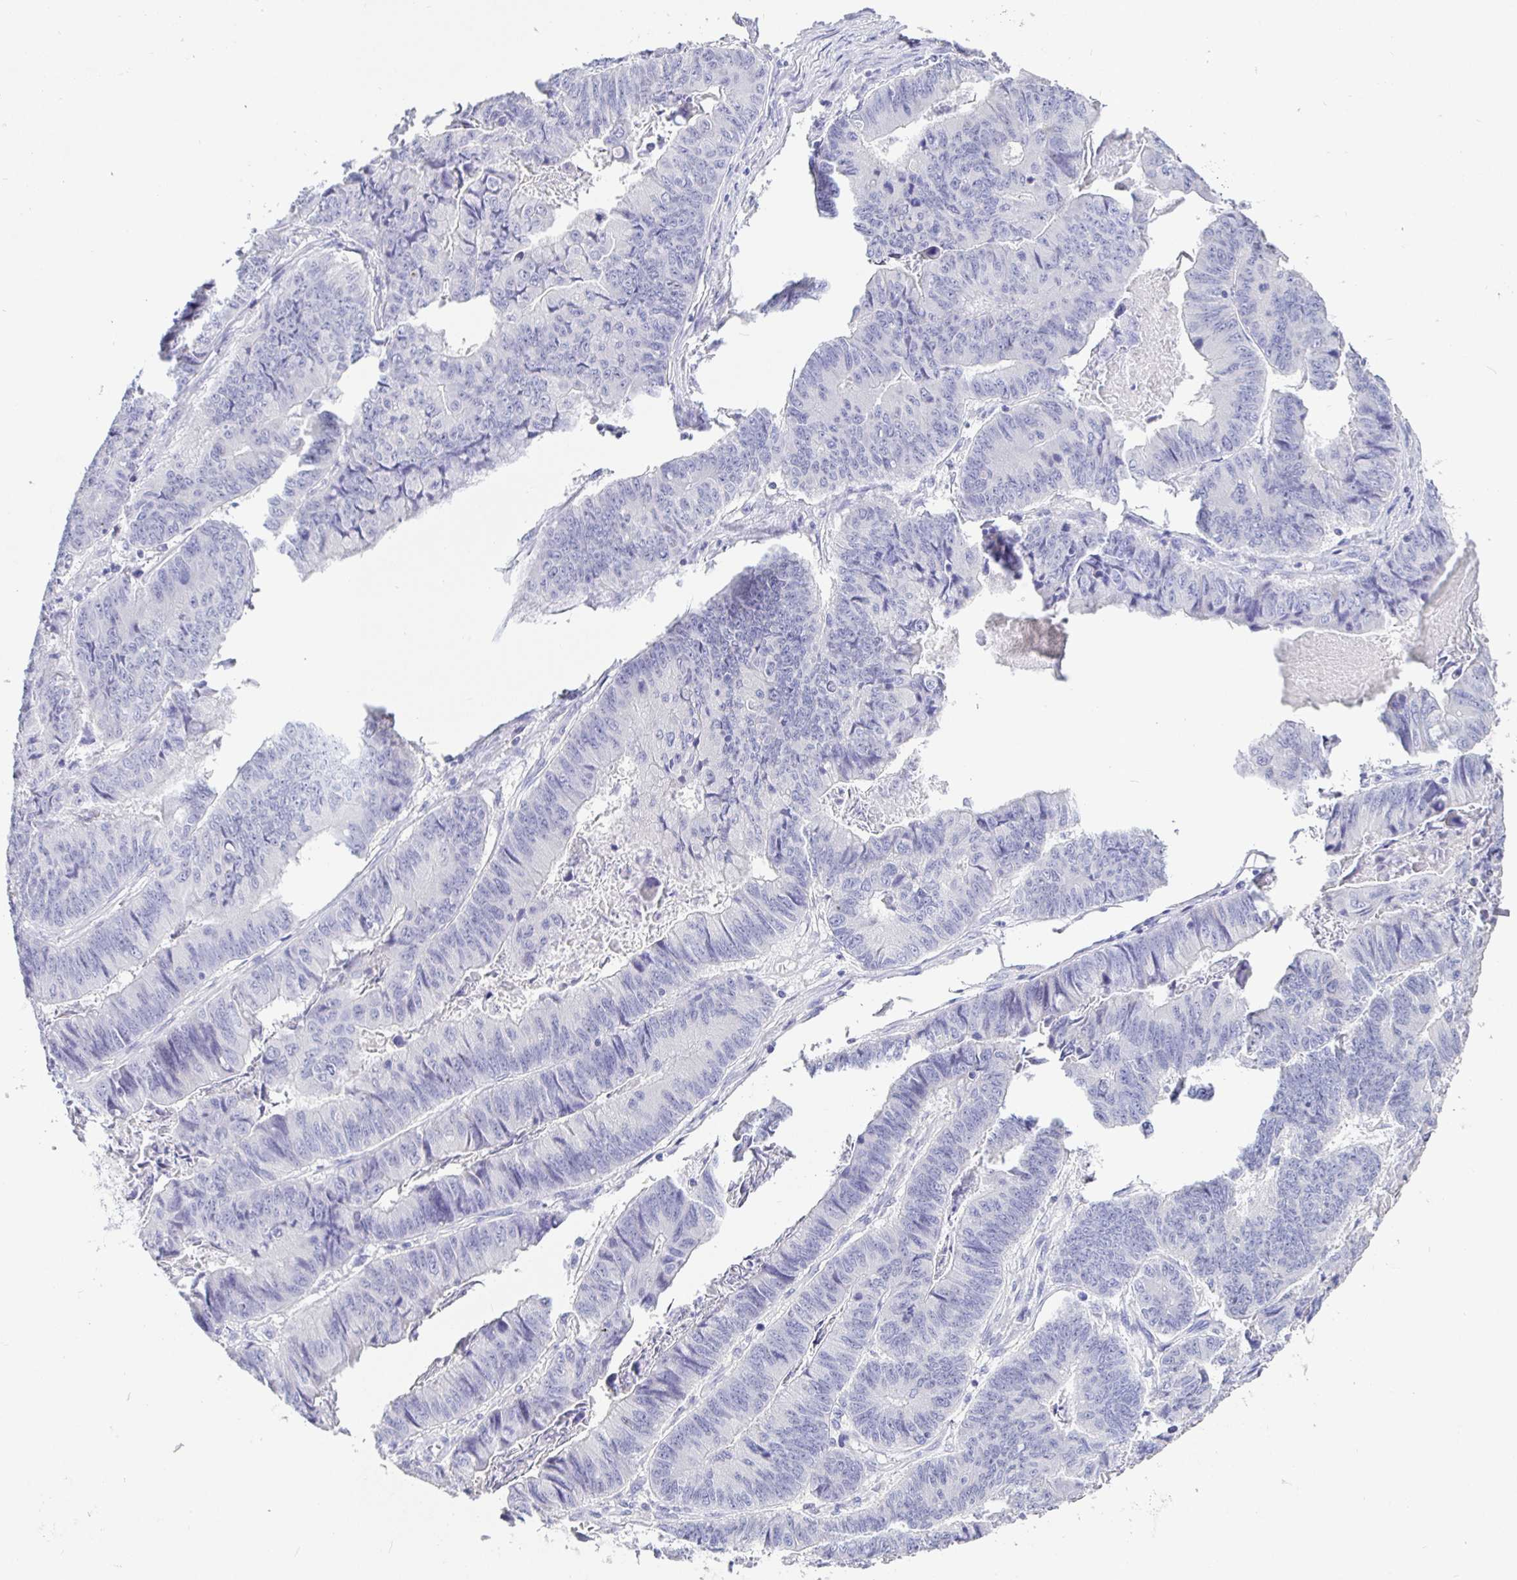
{"staining": {"intensity": "negative", "quantity": "none", "location": "none"}, "tissue": "stomach cancer", "cell_type": "Tumor cells", "image_type": "cancer", "snomed": [{"axis": "morphology", "description": "Adenocarcinoma, NOS"}, {"axis": "topography", "description": "Stomach, lower"}], "caption": "This is an immunohistochemistry image of adenocarcinoma (stomach). There is no positivity in tumor cells.", "gene": "TPTE", "patient": {"sex": "male", "age": 77}}